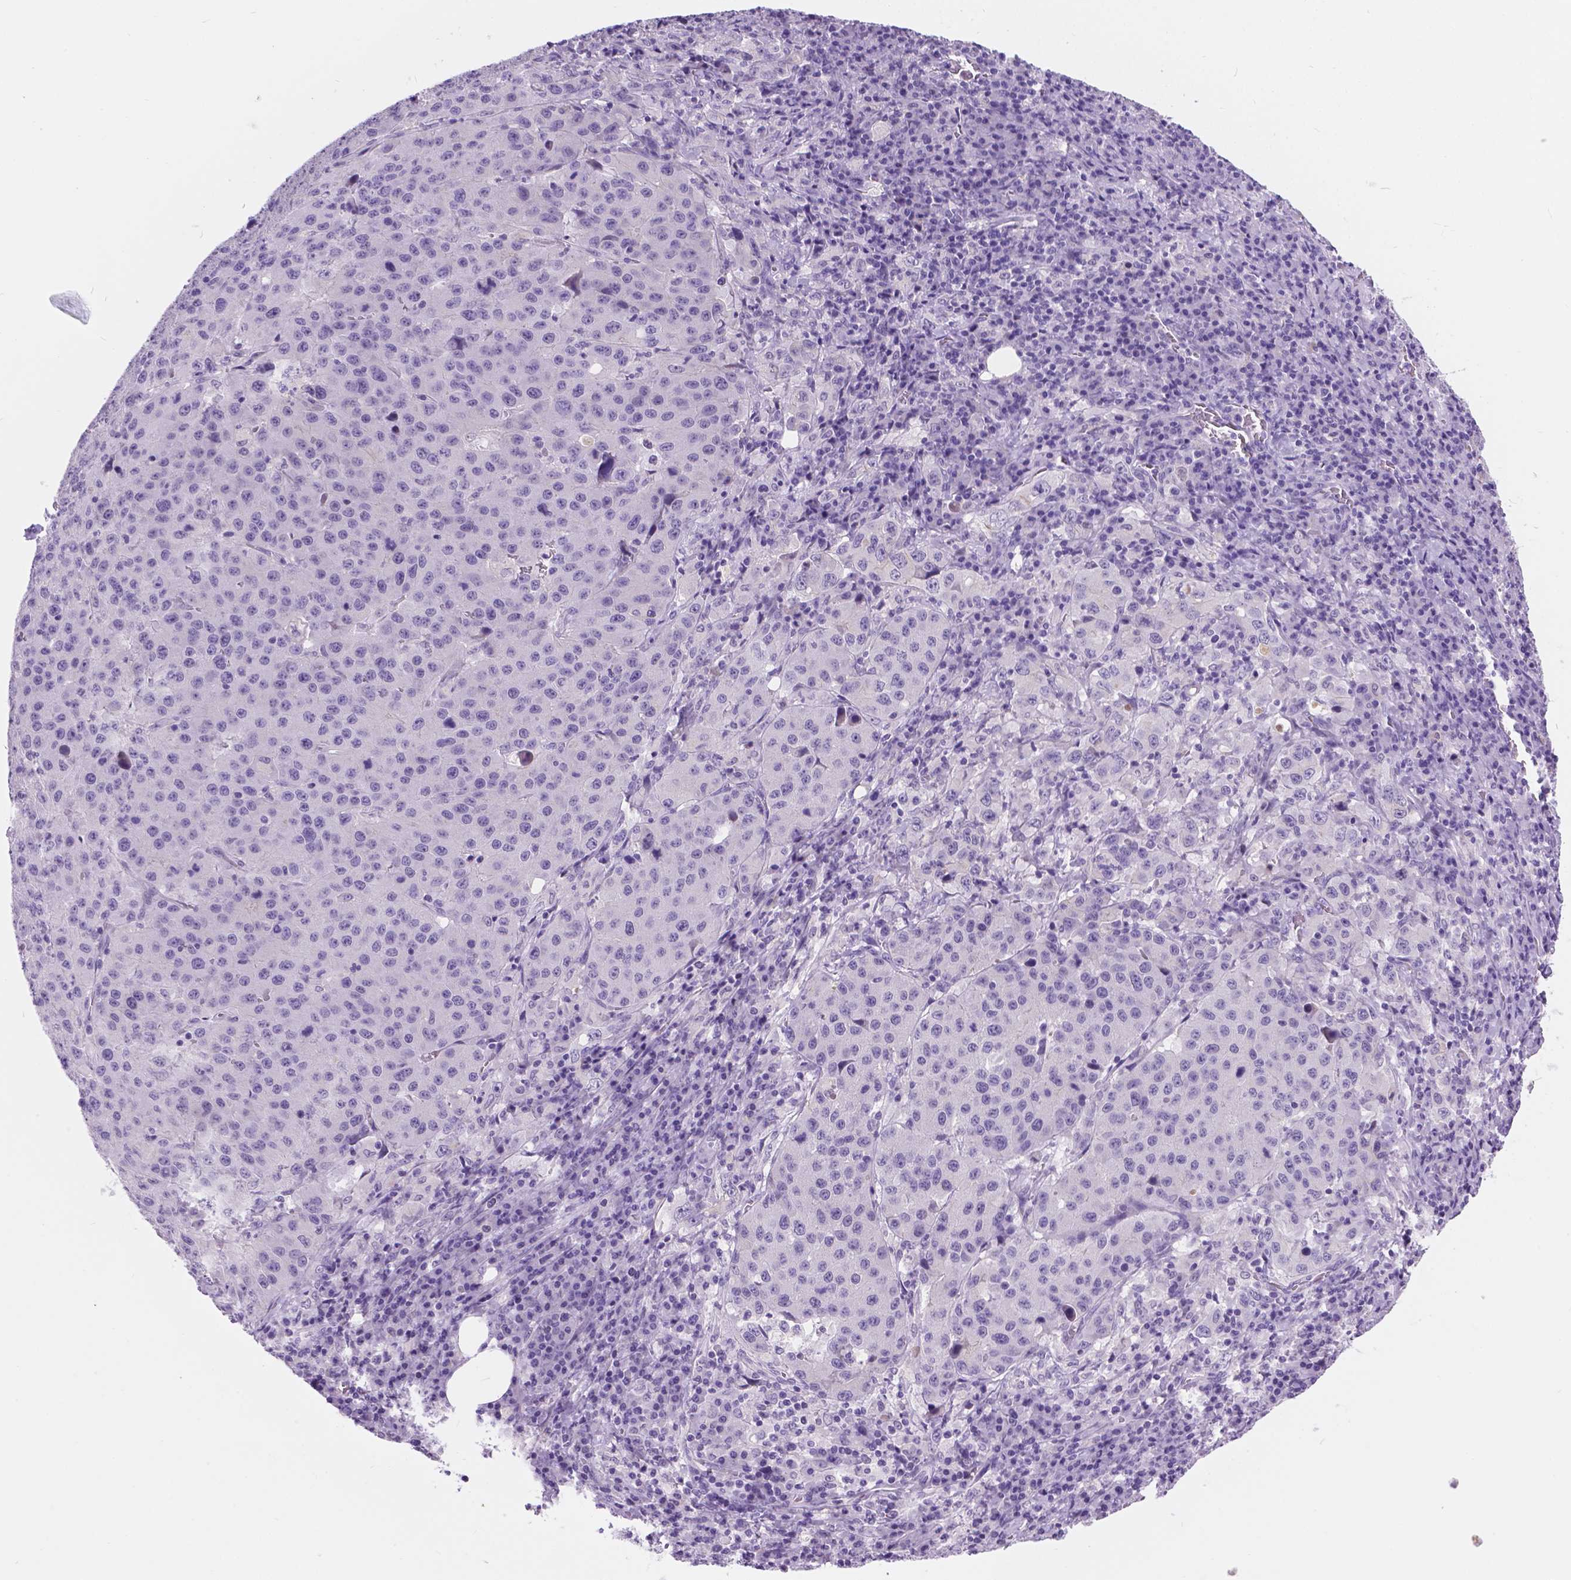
{"staining": {"intensity": "negative", "quantity": "none", "location": "none"}, "tissue": "stomach cancer", "cell_type": "Tumor cells", "image_type": "cancer", "snomed": [{"axis": "morphology", "description": "Adenocarcinoma, NOS"}, {"axis": "topography", "description": "Stomach"}], "caption": "Adenocarcinoma (stomach) stained for a protein using IHC exhibits no expression tumor cells.", "gene": "ARMS2", "patient": {"sex": "male", "age": 71}}